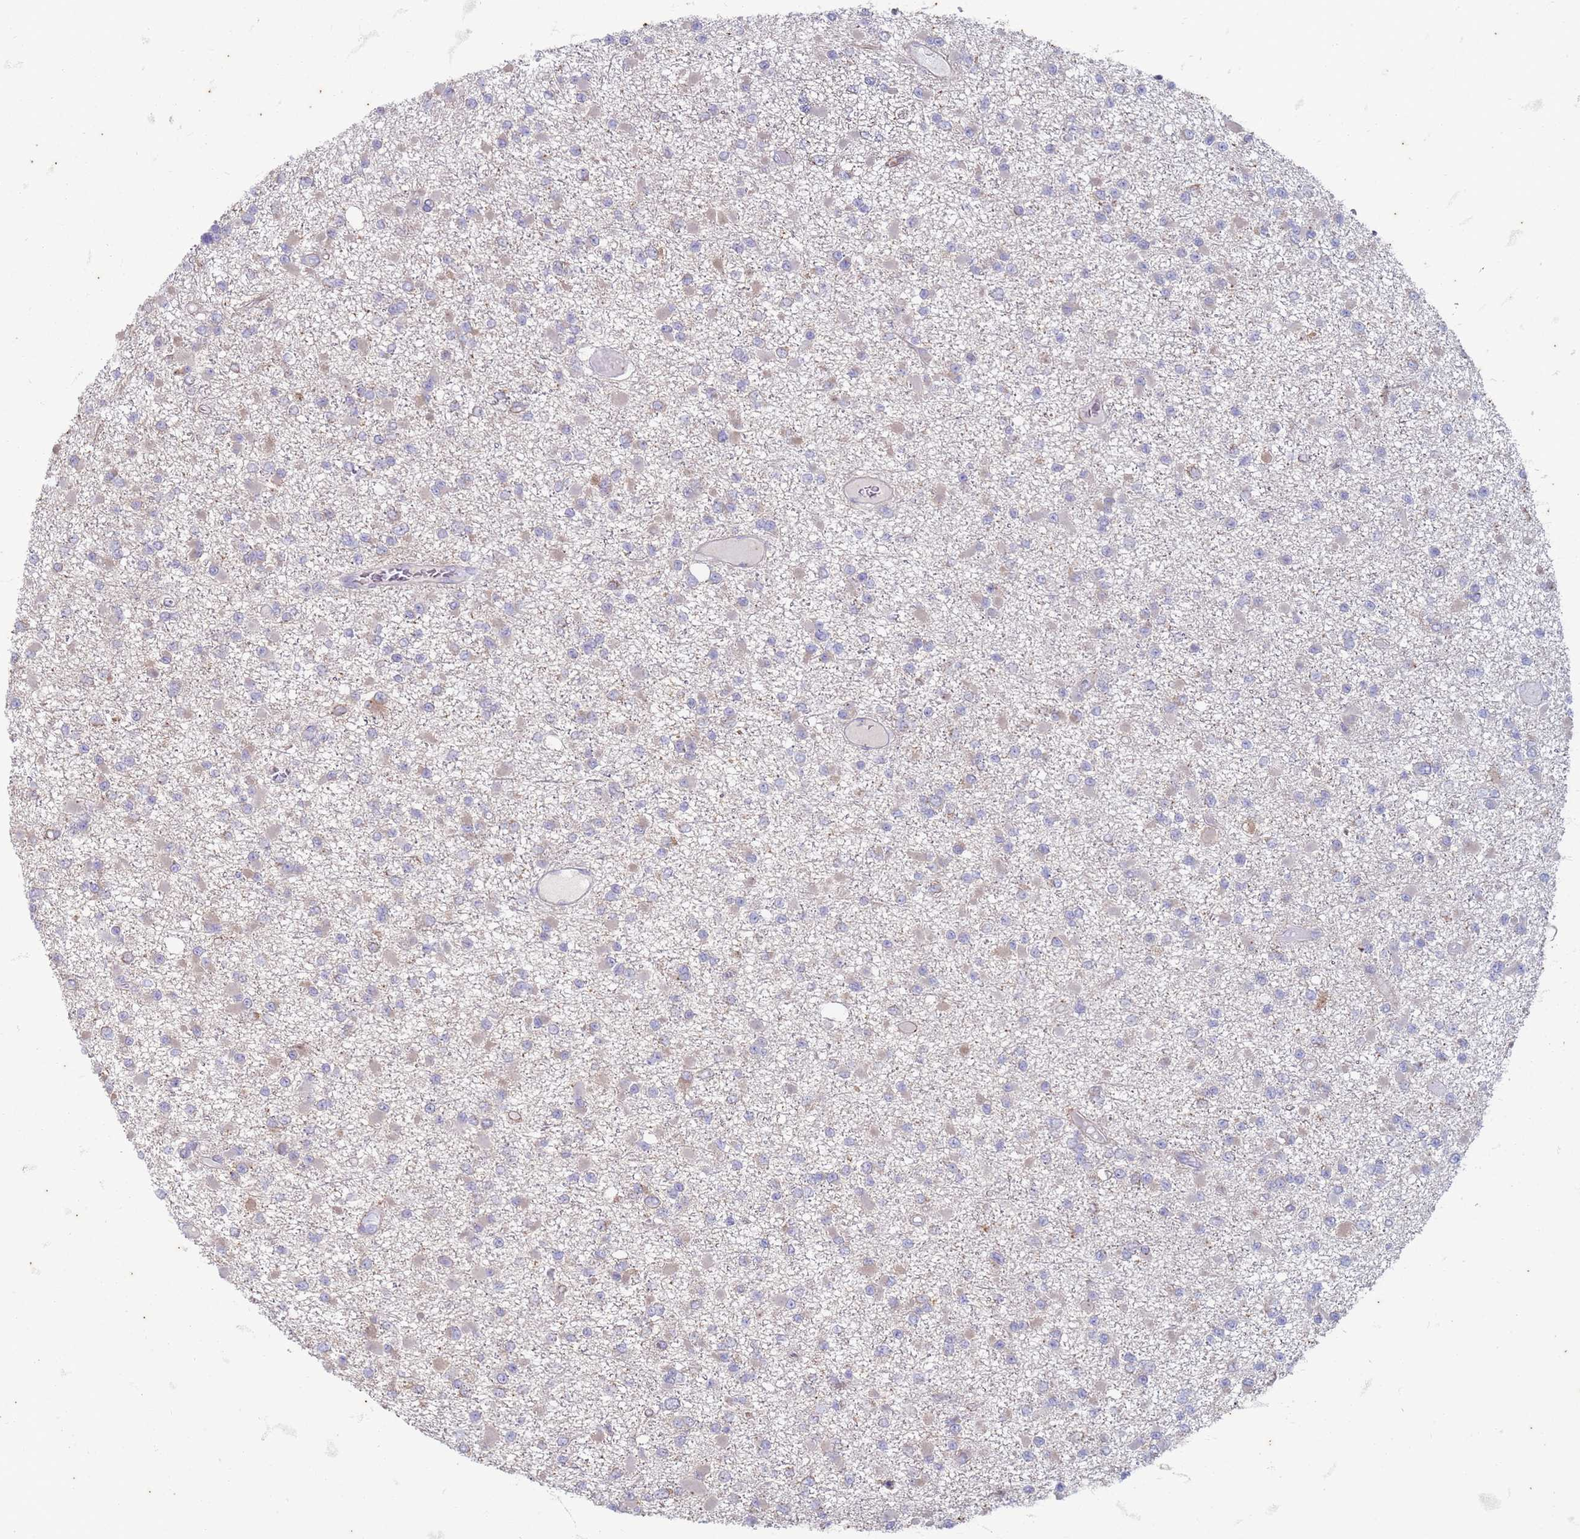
{"staining": {"intensity": "negative", "quantity": "none", "location": "none"}, "tissue": "glioma", "cell_type": "Tumor cells", "image_type": "cancer", "snomed": [{"axis": "morphology", "description": "Glioma, malignant, Low grade"}, {"axis": "topography", "description": "Brain"}], "caption": "IHC photomicrograph of low-grade glioma (malignant) stained for a protein (brown), which shows no staining in tumor cells. (Immunohistochemistry (ihc), brightfield microscopy, high magnification).", "gene": "SUCO", "patient": {"sex": "female", "age": 22}}